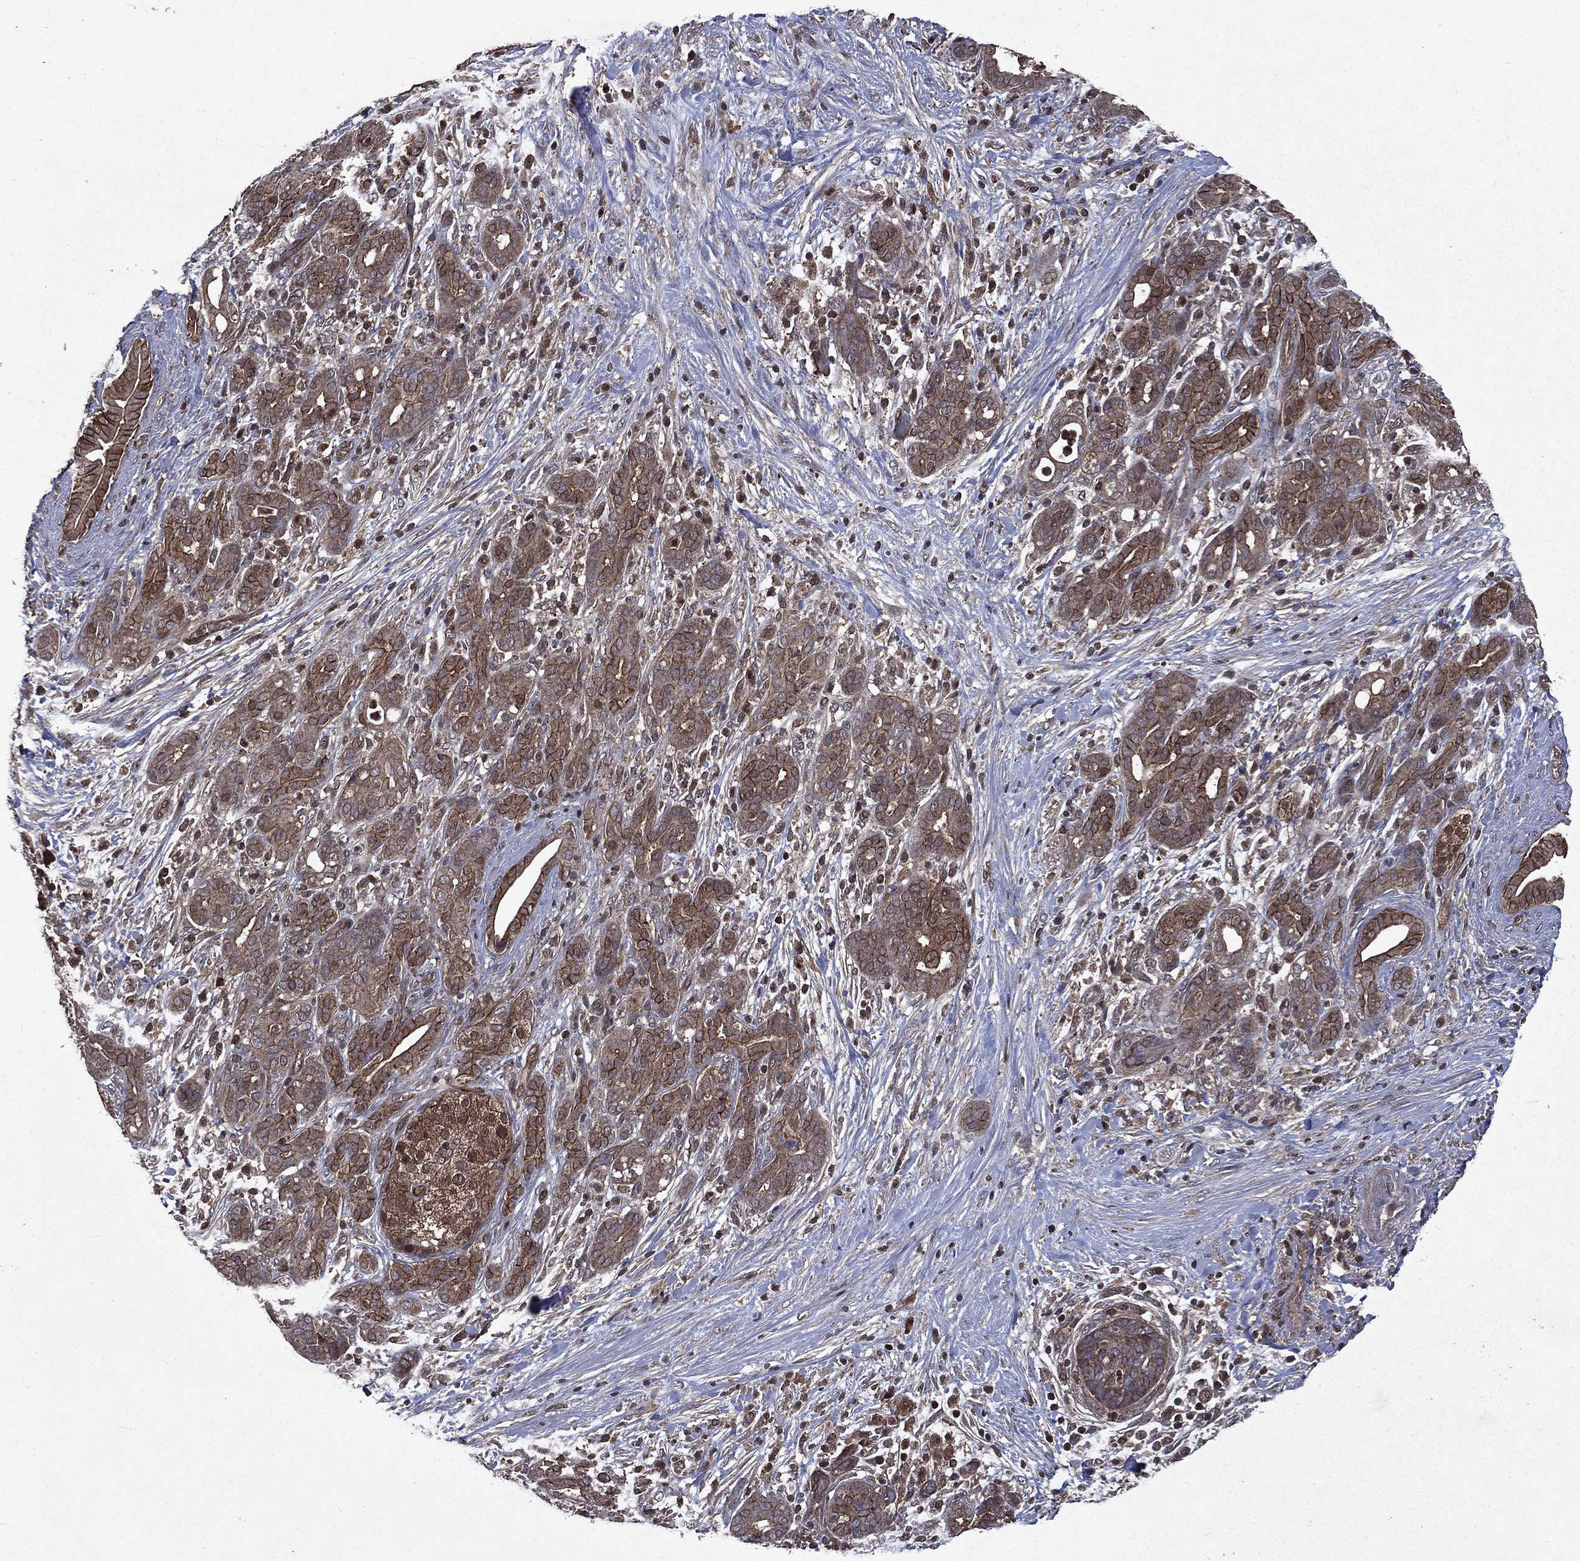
{"staining": {"intensity": "strong", "quantity": "25%-75%", "location": "cytoplasmic/membranous,nuclear"}, "tissue": "pancreatic cancer", "cell_type": "Tumor cells", "image_type": "cancer", "snomed": [{"axis": "morphology", "description": "Adenocarcinoma, NOS"}, {"axis": "topography", "description": "Pancreas"}], "caption": "Tumor cells display high levels of strong cytoplasmic/membranous and nuclear staining in about 25%-75% of cells in human pancreatic cancer. (brown staining indicates protein expression, while blue staining denotes nuclei).", "gene": "FGD1", "patient": {"sex": "male", "age": 44}}